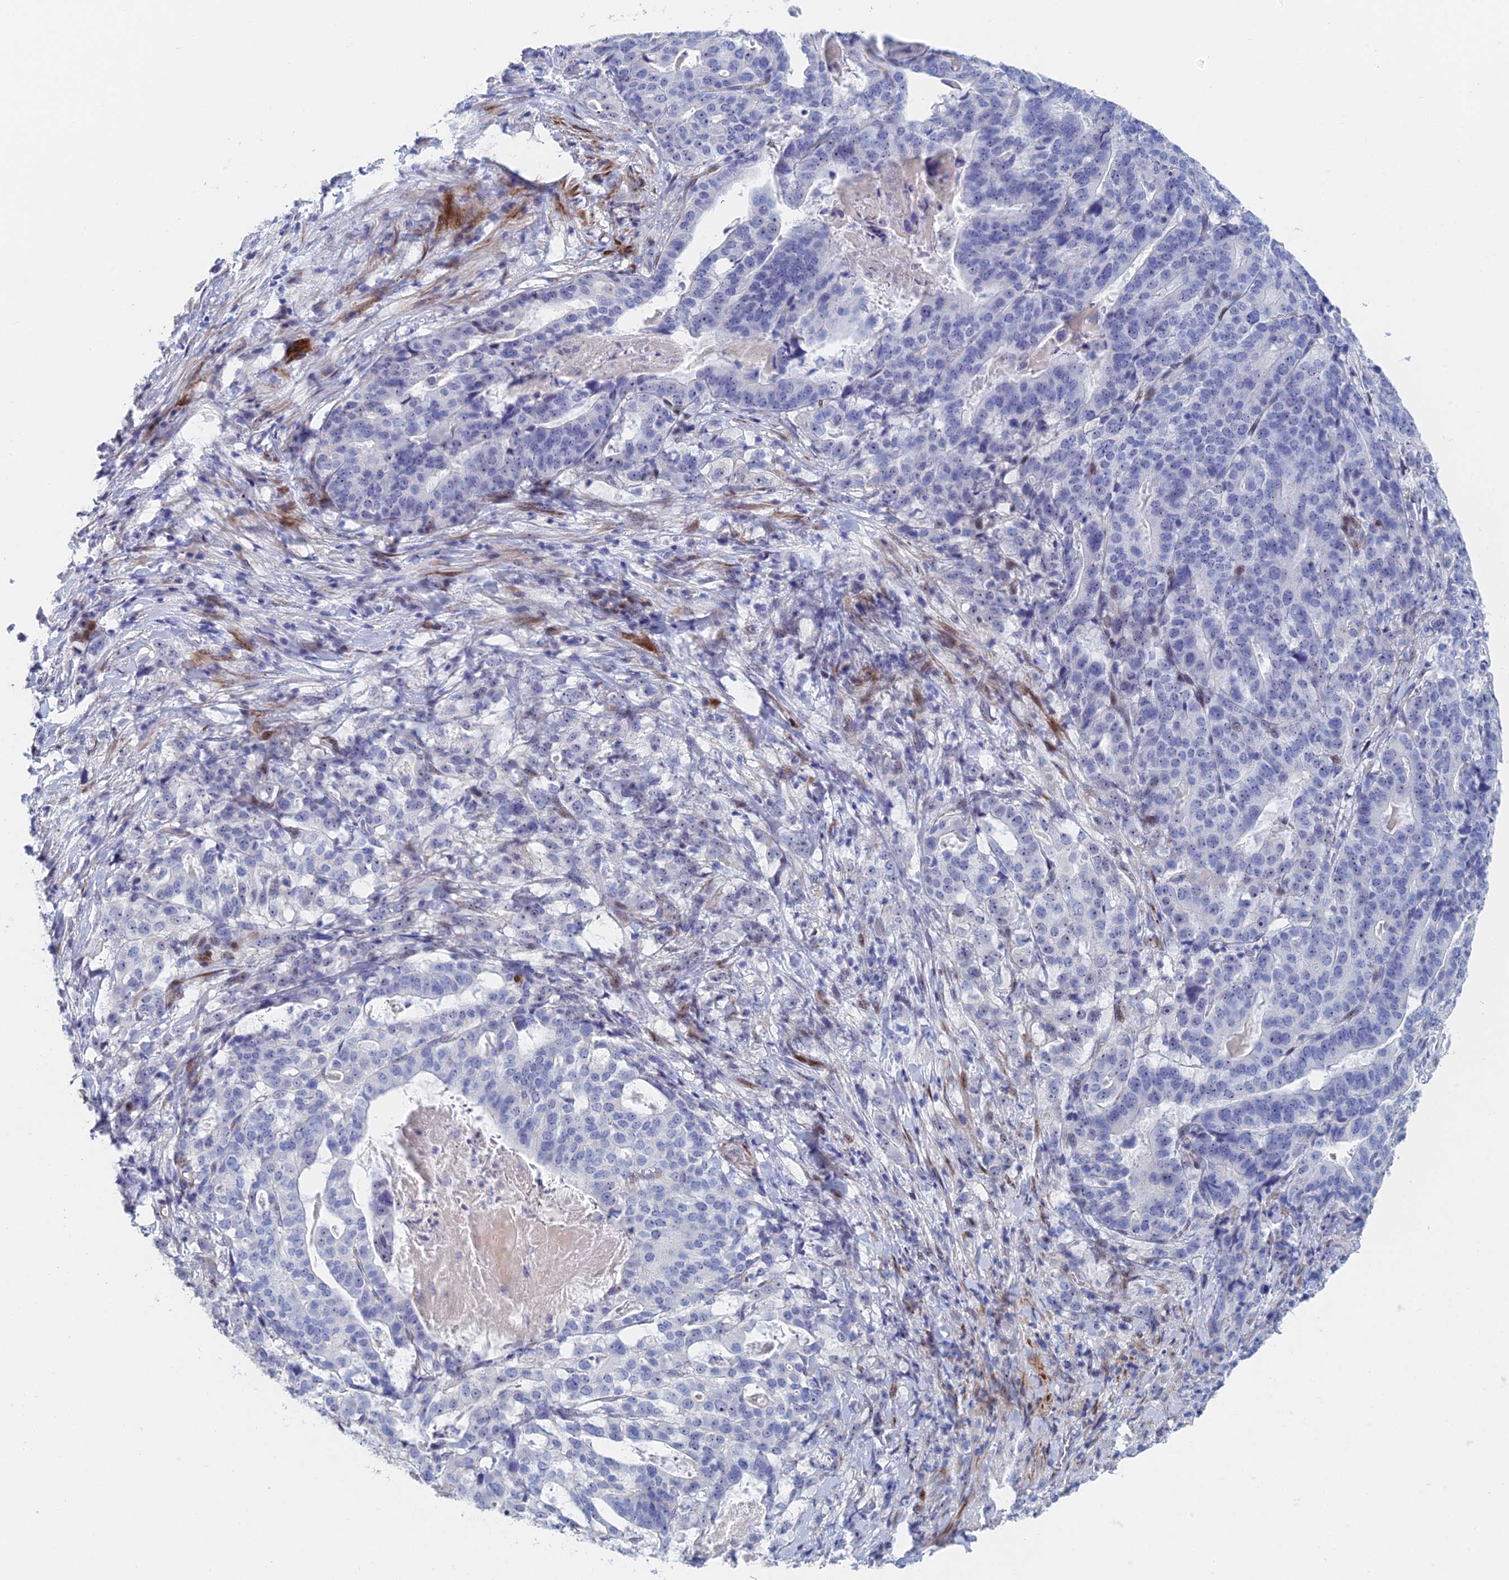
{"staining": {"intensity": "negative", "quantity": "none", "location": "none"}, "tissue": "stomach cancer", "cell_type": "Tumor cells", "image_type": "cancer", "snomed": [{"axis": "morphology", "description": "Adenocarcinoma, NOS"}, {"axis": "topography", "description": "Stomach"}], "caption": "Immunohistochemistry (IHC) micrograph of stomach cancer (adenocarcinoma) stained for a protein (brown), which shows no positivity in tumor cells.", "gene": "DRGX", "patient": {"sex": "male", "age": 48}}